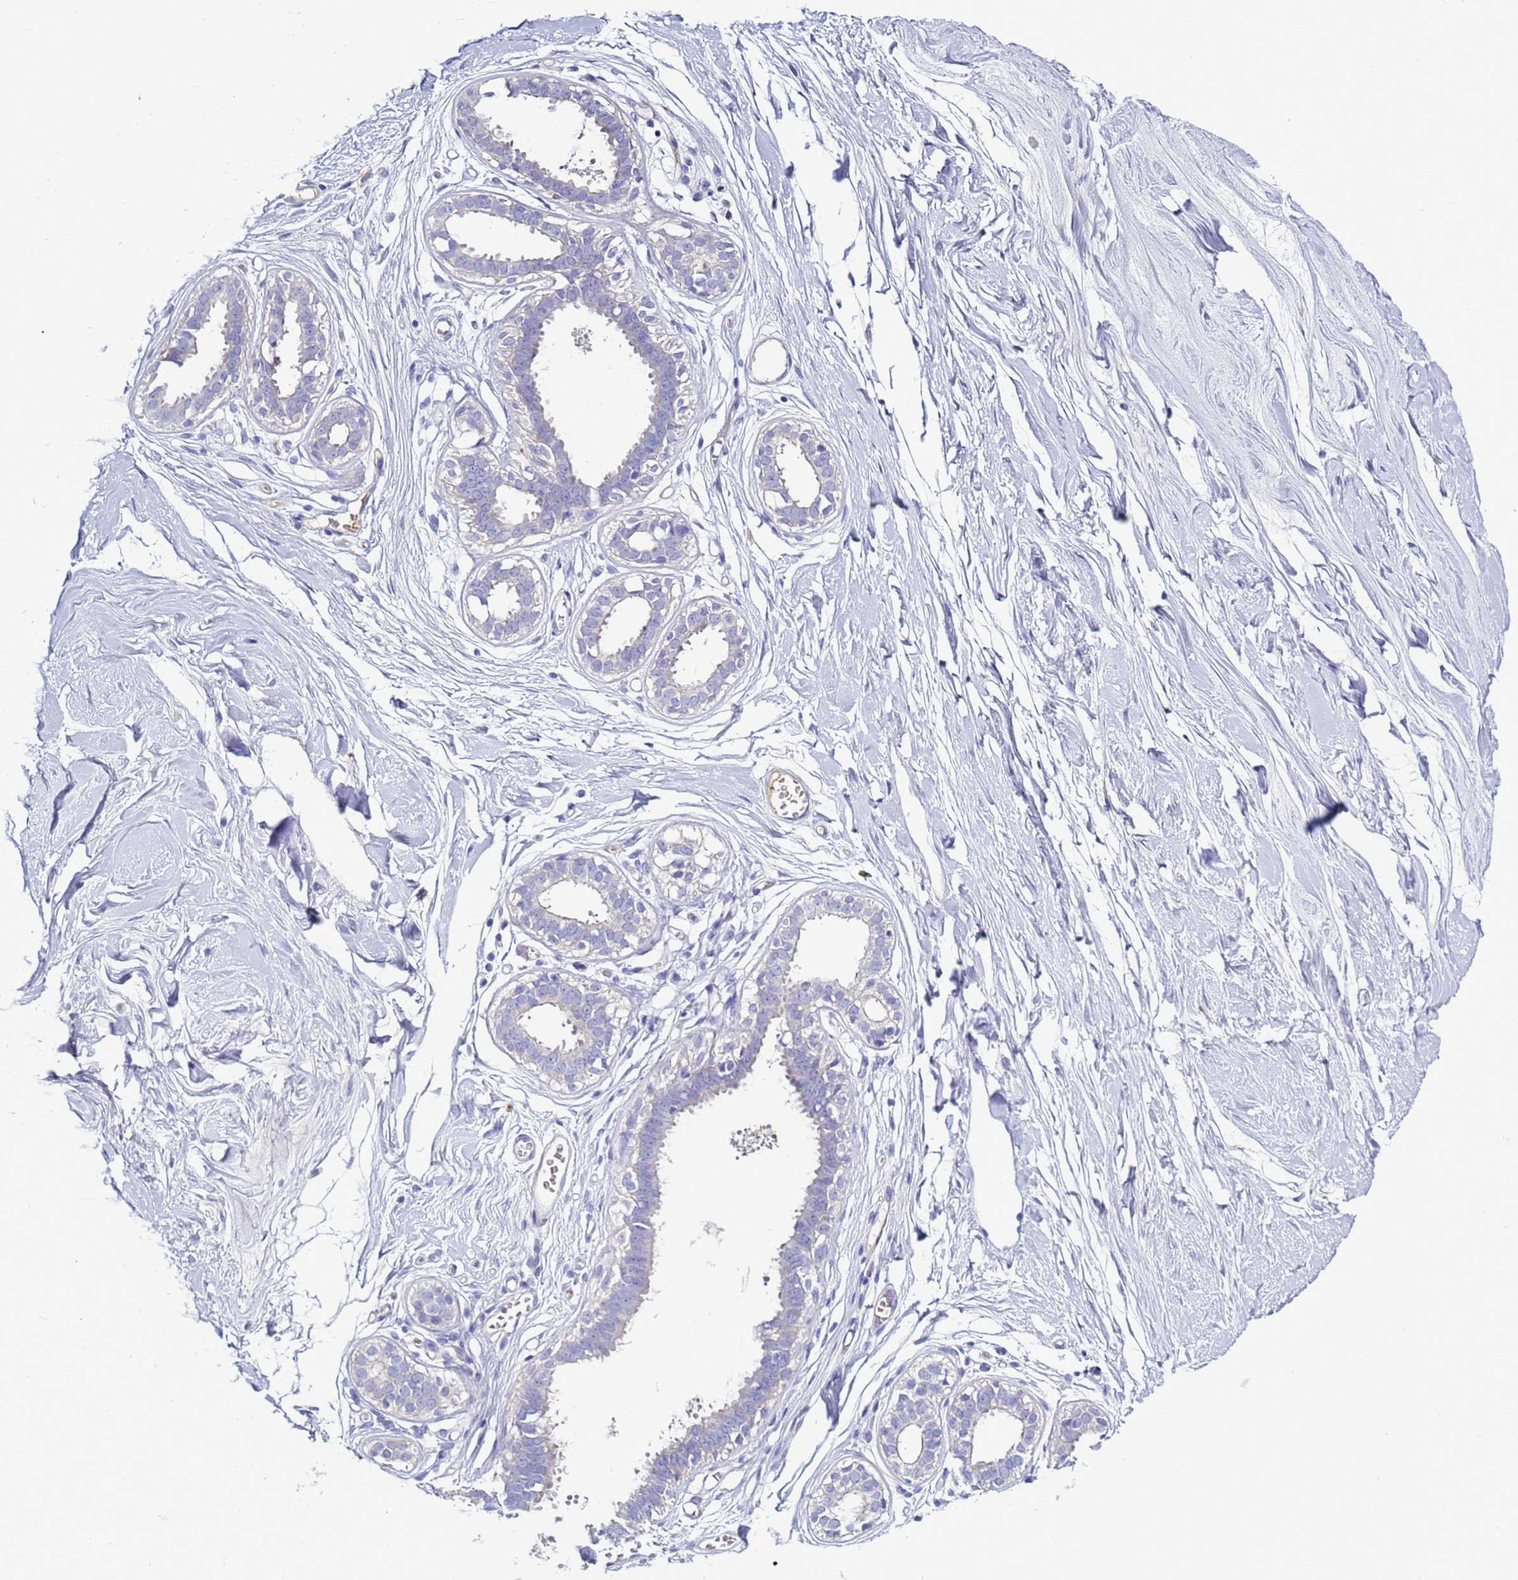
{"staining": {"intensity": "negative", "quantity": "none", "location": "none"}, "tissue": "breast", "cell_type": "Adipocytes", "image_type": "normal", "snomed": [{"axis": "morphology", "description": "Normal tissue, NOS"}, {"axis": "topography", "description": "Breast"}], "caption": "The micrograph shows no staining of adipocytes in unremarkable breast.", "gene": "C4orf46", "patient": {"sex": "female", "age": 45}}